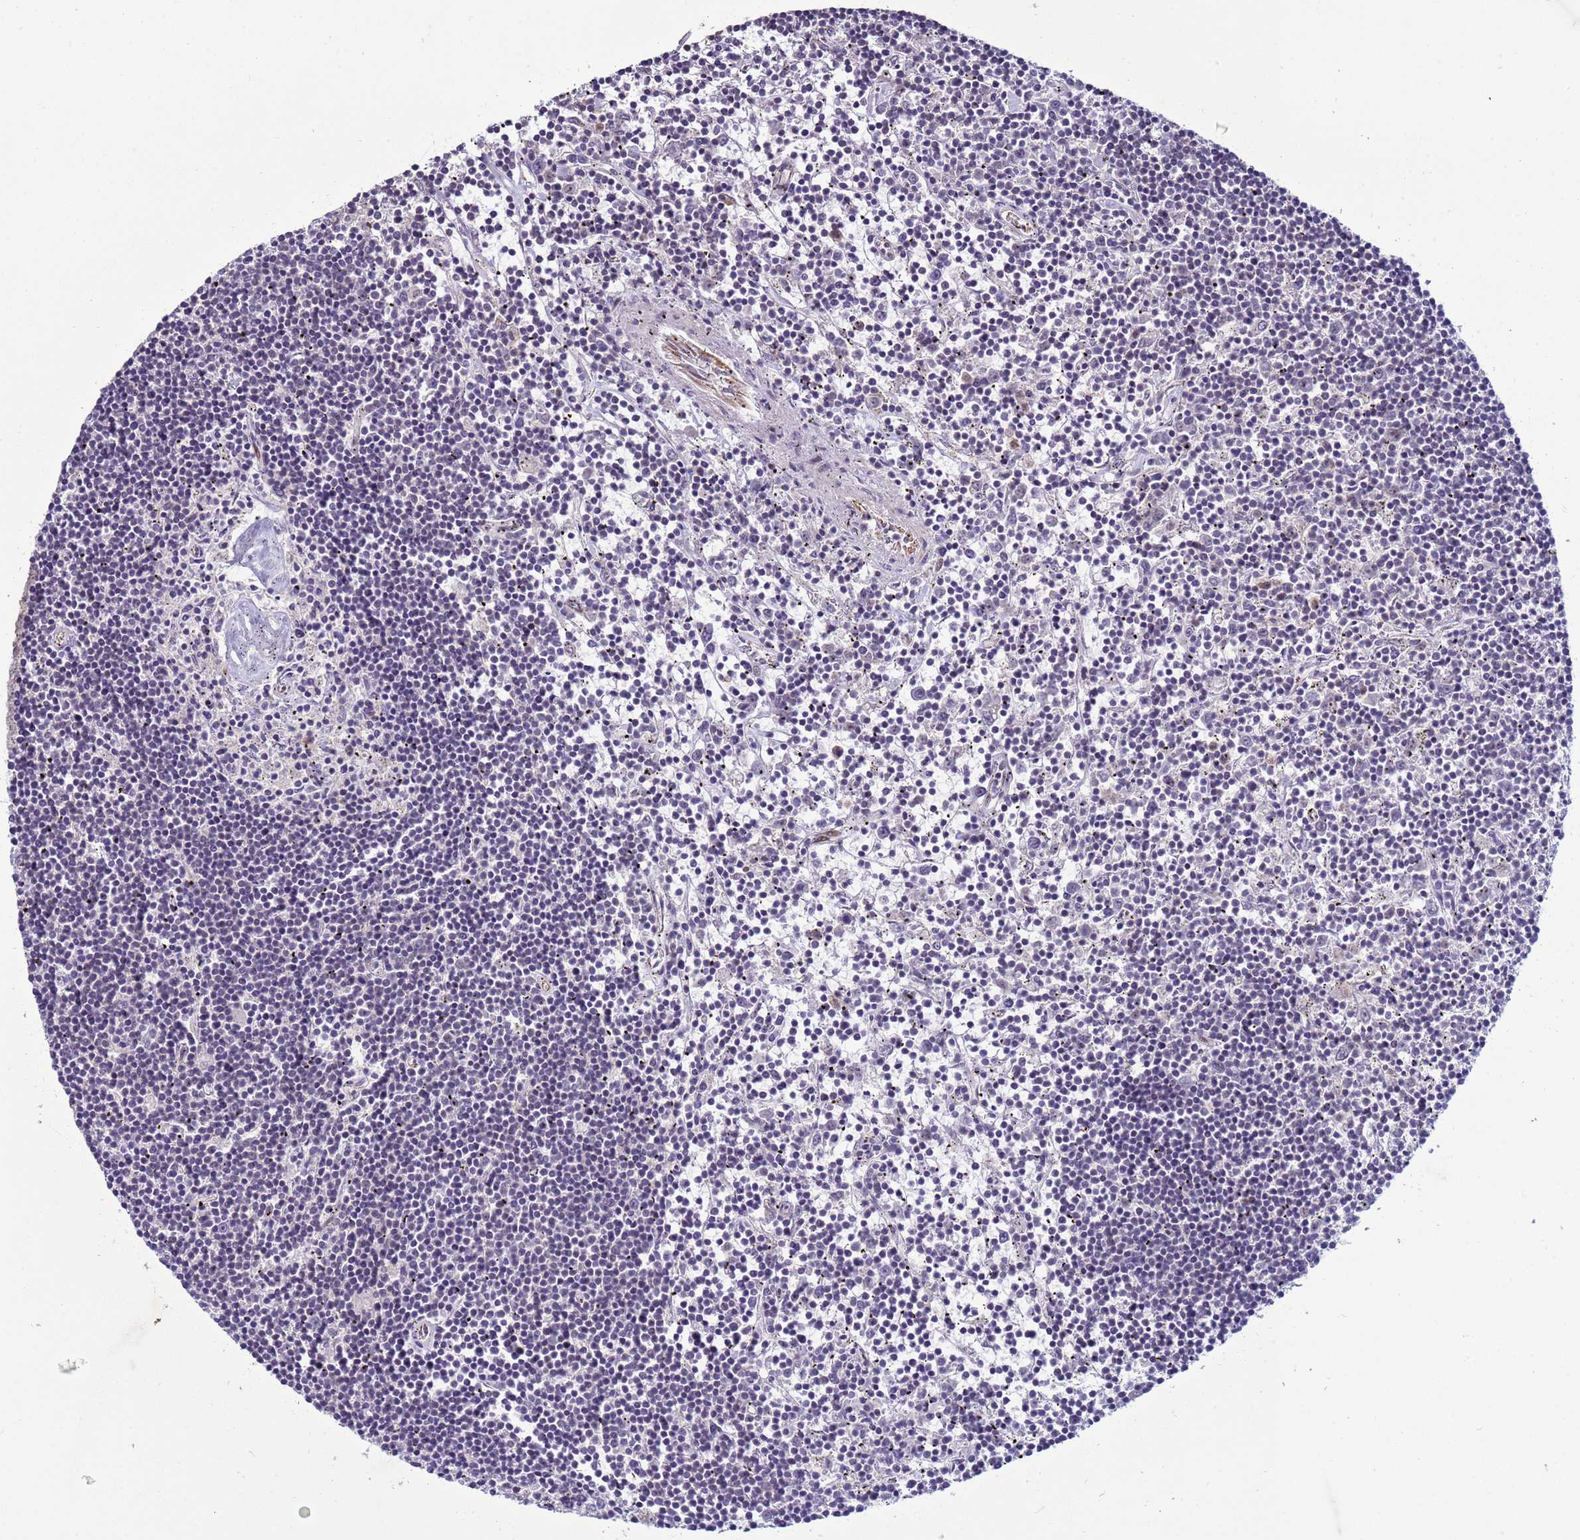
{"staining": {"intensity": "negative", "quantity": "none", "location": "none"}, "tissue": "lymphoma", "cell_type": "Tumor cells", "image_type": "cancer", "snomed": [{"axis": "morphology", "description": "Malignant lymphoma, non-Hodgkin's type, Low grade"}, {"axis": "topography", "description": "Spleen"}], "caption": "A high-resolution photomicrograph shows IHC staining of malignant lymphoma, non-Hodgkin's type (low-grade), which reveals no significant staining in tumor cells.", "gene": "SHC3", "patient": {"sex": "male", "age": 76}}